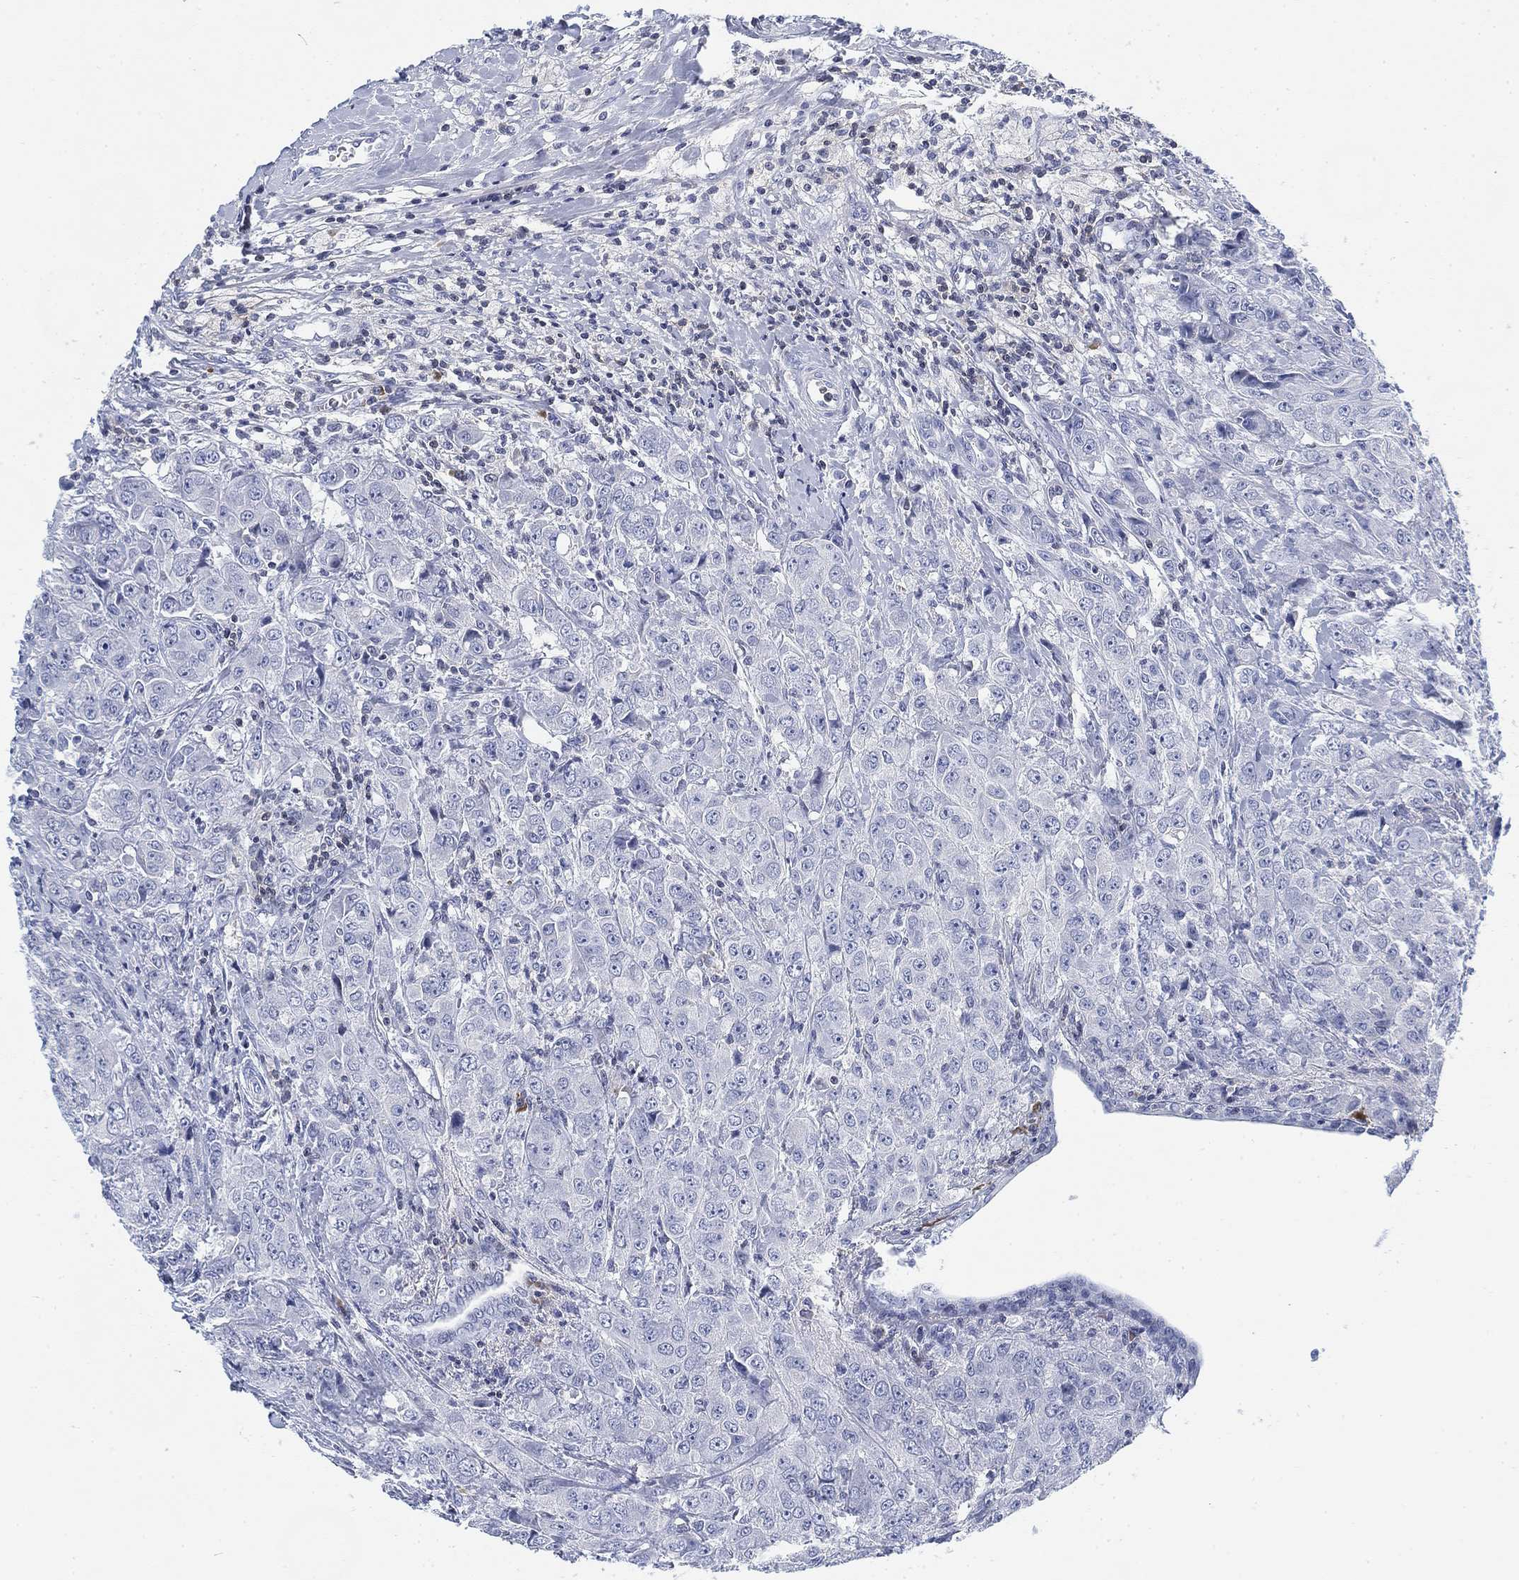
{"staining": {"intensity": "negative", "quantity": "none", "location": "none"}, "tissue": "breast cancer", "cell_type": "Tumor cells", "image_type": "cancer", "snomed": [{"axis": "morphology", "description": "Duct carcinoma"}, {"axis": "topography", "description": "Breast"}], "caption": "Tumor cells show no significant positivity in breast invasive ductal carcinoma.", "gene": "FYB1", "patient": {"sex": "female", "age": 43}}